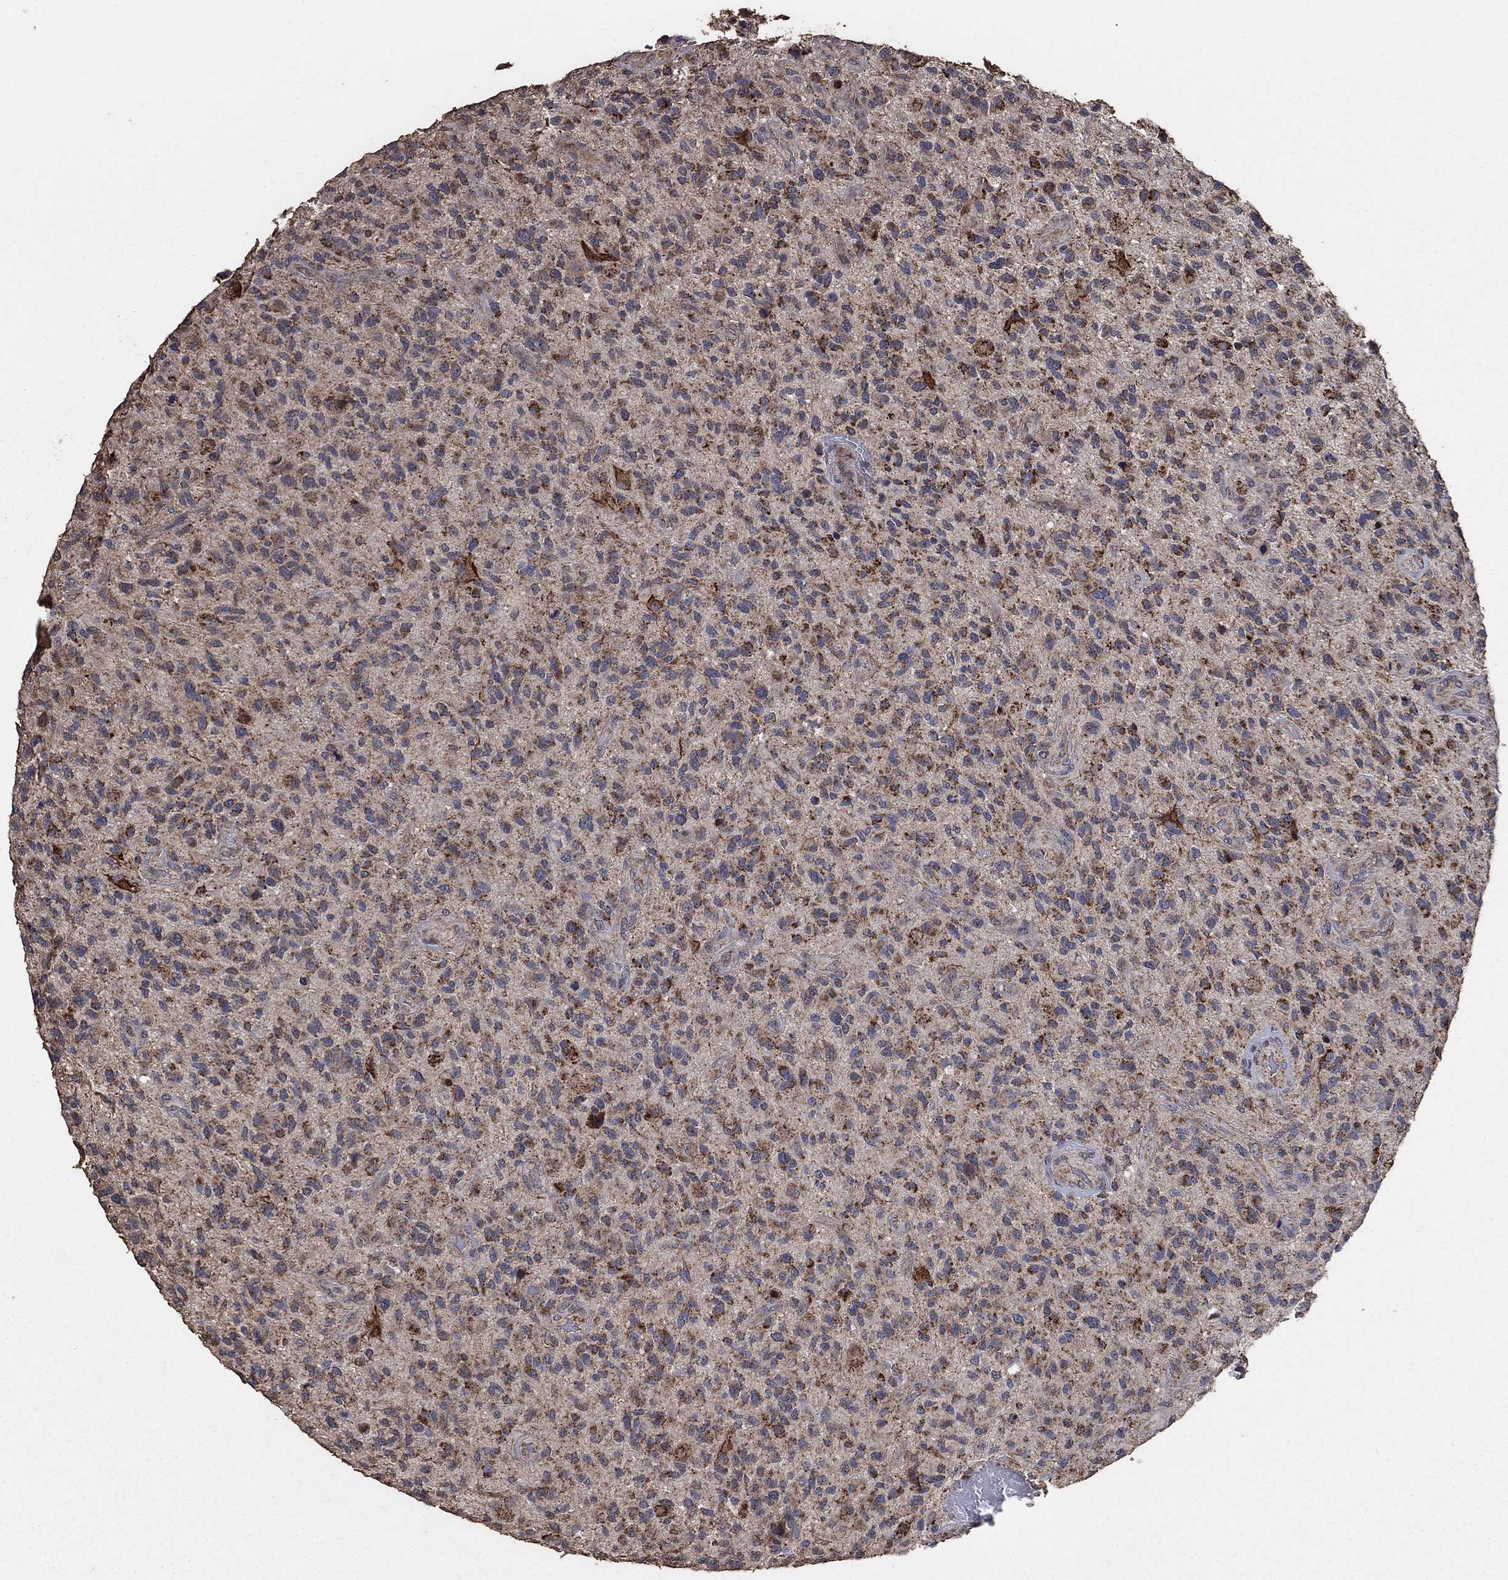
{"staining": {"intensity": "strong", "quantity": "<25%", "location": "cytoplasmic/membranous"}, "tissue": "glioma", "cell_type": "Tumor cells", "image_type": "cancer", "snomed": [{"axis": "morphology", "description": "Glioma, malignant, High grade"}, {"axis": "topography", "description": "Brain"}], "caption": "Immunohistochemical staining of human glioma shows medium levels of strong cytoplasmic/membranous protein expression in about <25% of tumor cells.", "gene": "MRPS24", "patient": {"sex": "male", "age": 47}}